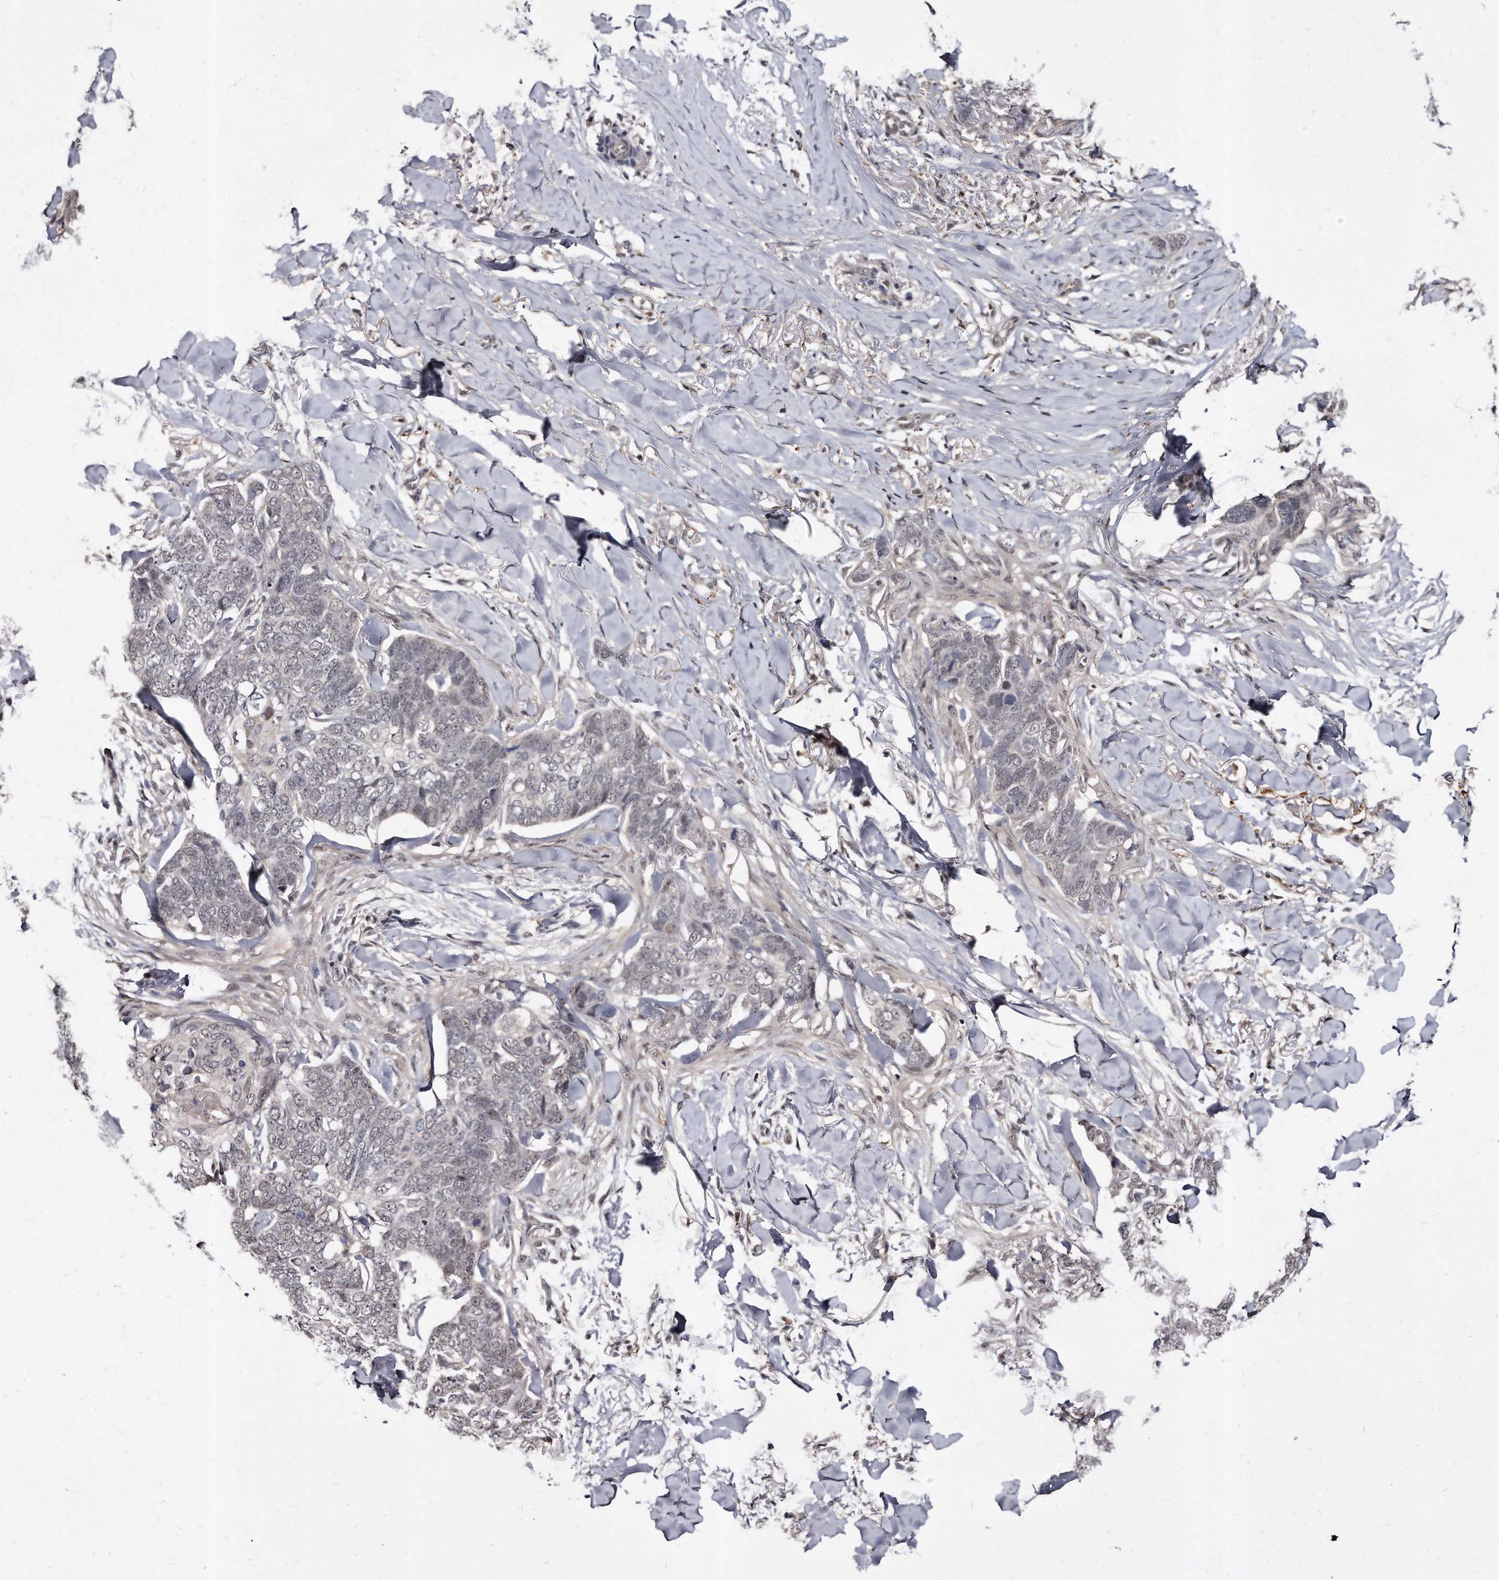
{"staining": {"intensity": "negative", "quantity": "none", "location": "none"}, "tissue": "skin cancer", "cell_type": "Tumor cells", "image_type": "cancer", "snomed": [{"axis": "morphology", "description": "Normal tissue, NOS"}, {"axis": "morphology", "description": "Basal cell carcinoma"}, {"axis": "topography", "description": "Skin"}], "caption": "There is no significant expression in tumor cells of basal cell carcinoma (skin). The staining is performed using DAB brown chromogen with nuclei counter-stained in using hematoxylin.", "gene": "KLHDC3", "patient": {"sex": "male", "age": 77}}